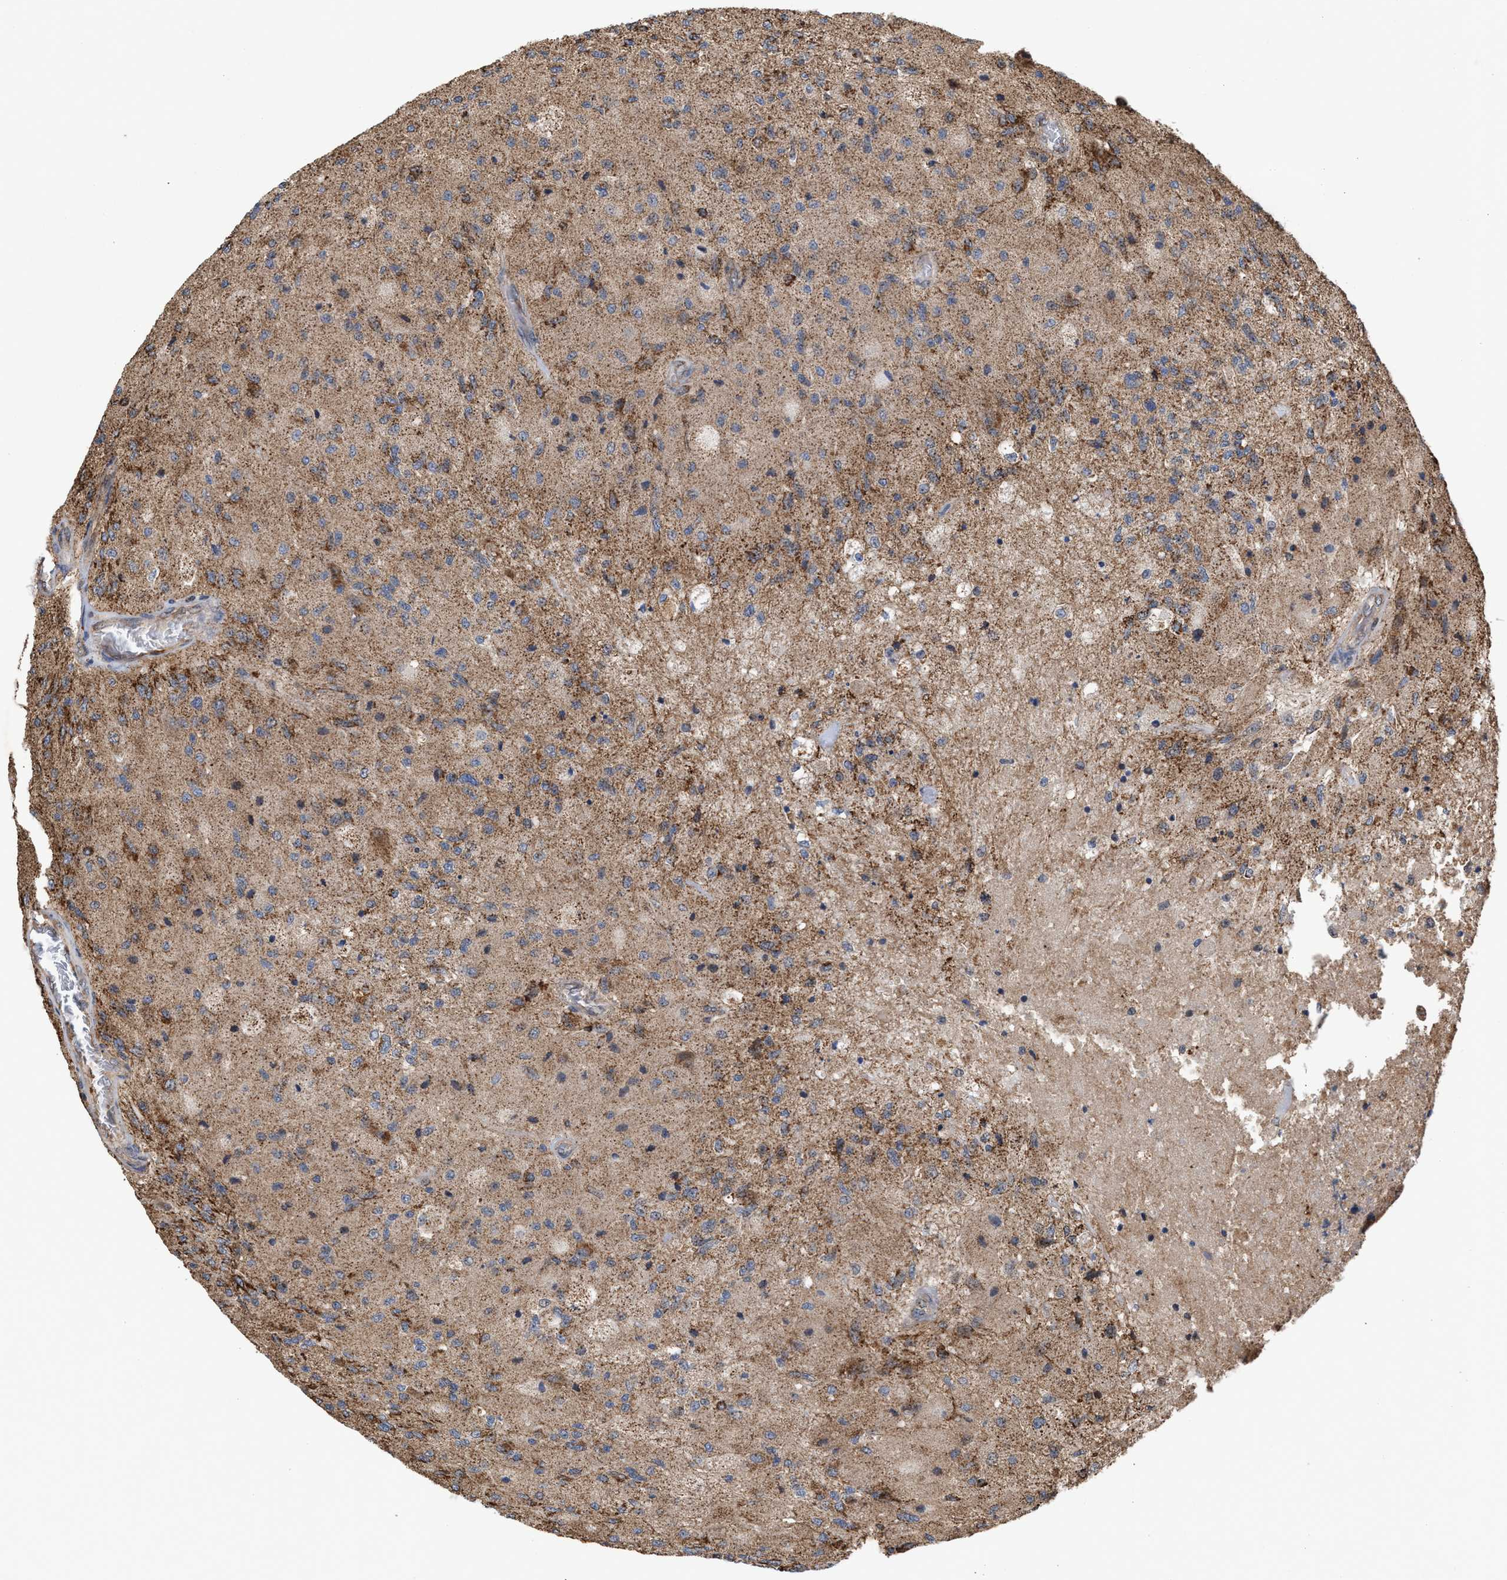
{"staining": {"intensity": "moderate", "quantity": "<25%", "location": "cytoplasmic/membranous"}, "tissue": "glioma", "cell_type": "Tumor cells", "image_type": "cancer", "snomed": [{"axis": "morphology", "description": "Normal tissue, NOS"}, {"axis": "morphology", "description": "Glioma, malignant, High grade"}, {"axis": "topography", "description": "Cerebral cortex"}], "caption": "Tumor cells exhibit moderate cytoplasmic/membranous expression in about <25% of cells in malignant glioma (high-grade).", "gene": "EXOSC2", "patient": {"sex": "male", "age": 77}}